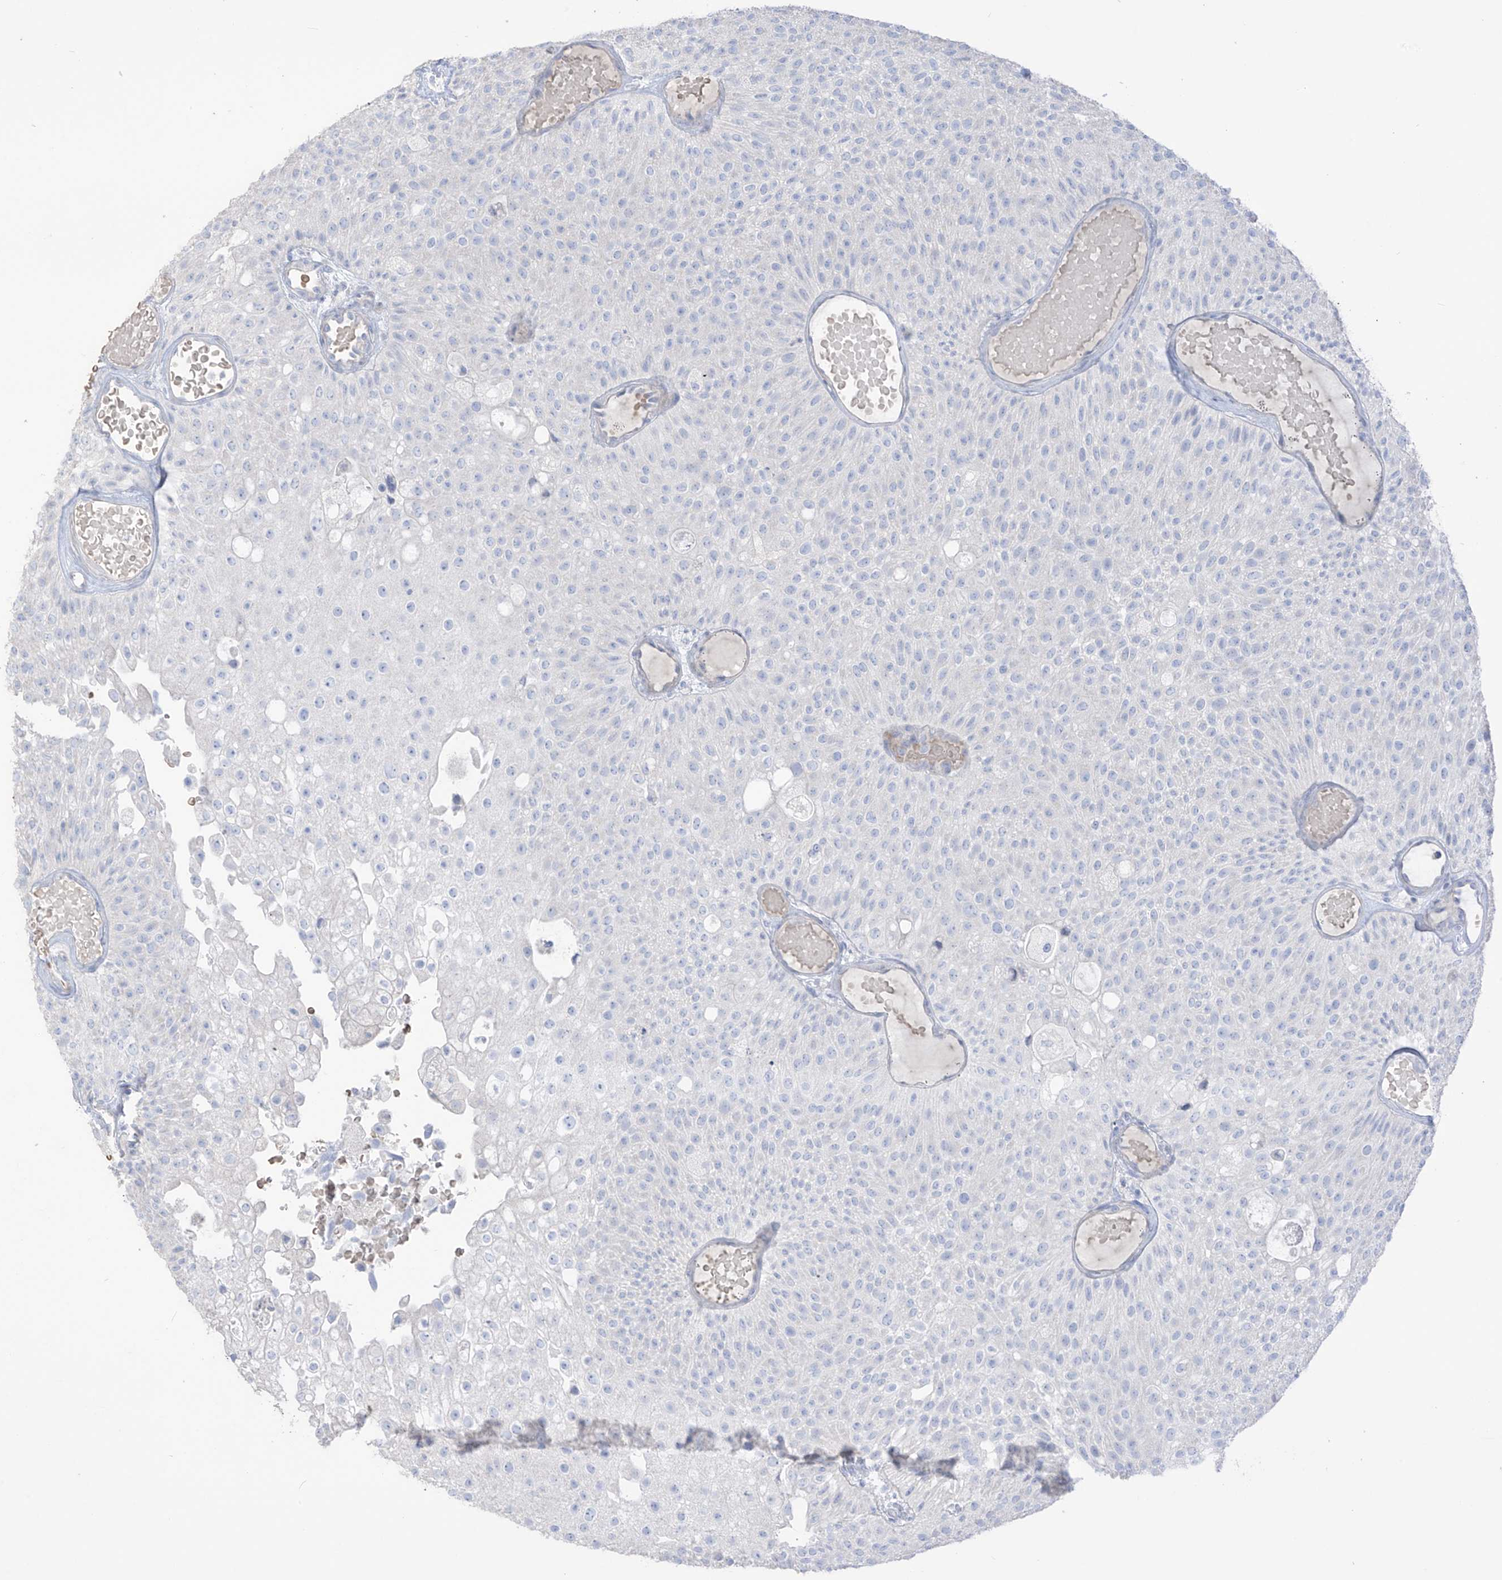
{"staining": {"intensity": "negative", "quantity": "none", "location": "none"}, "tissue": "urothelial cancer", "cell_type": "Tumor cells", "image_type": "cancer", "snomed": [{"axis": "morphology", "description": "Urothelial carcinoma, Low grade"}, {"axis": "topography", "description": "Urinary bladder"}], "caption": "The immunohistochemistry (IHC) histopathology image has no significant staining in tumor cells of urothelial cancer tissue.", "gene": "ASPRV1", "patient": {"sex": "male", "age": 78}}